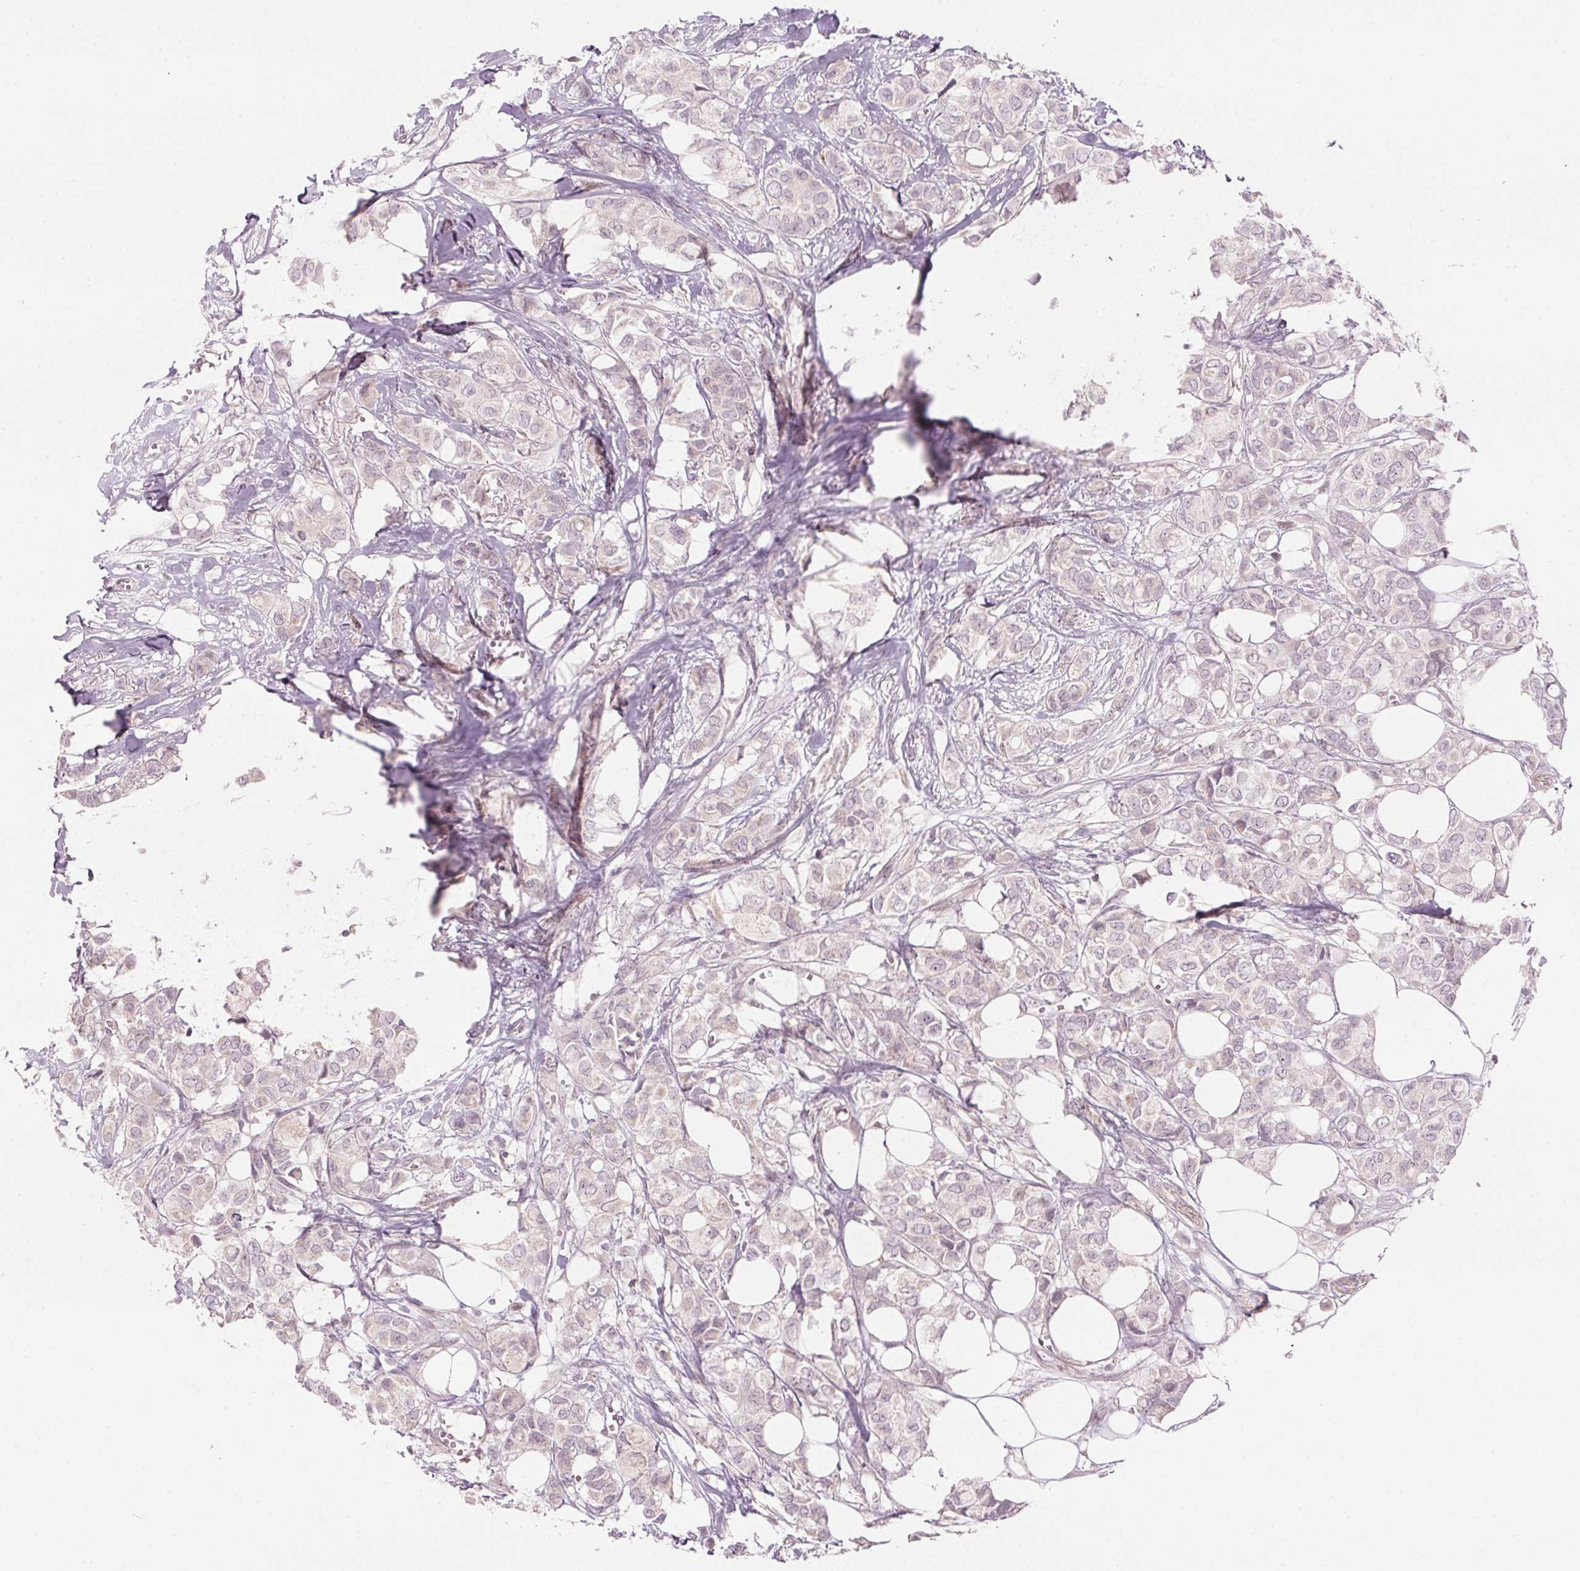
{"staining": {"intensity": "negative", "quantity": "none", "location": "none"}, "tissue": "breast cancer", "cell_type": "Tumor cells", "image_type": "cancer", "snomed": [{"axis": "morphology", "description": "Duct carcinoma"}, {"axis": "topography", "description": "Breast"}], "caption": "IHC of breast cancer (invasive ductal carcinoma) demonstrates no expression in tumor cells.", "gene": "TMED6", "patient": {"sex": "female", "age": 85}}